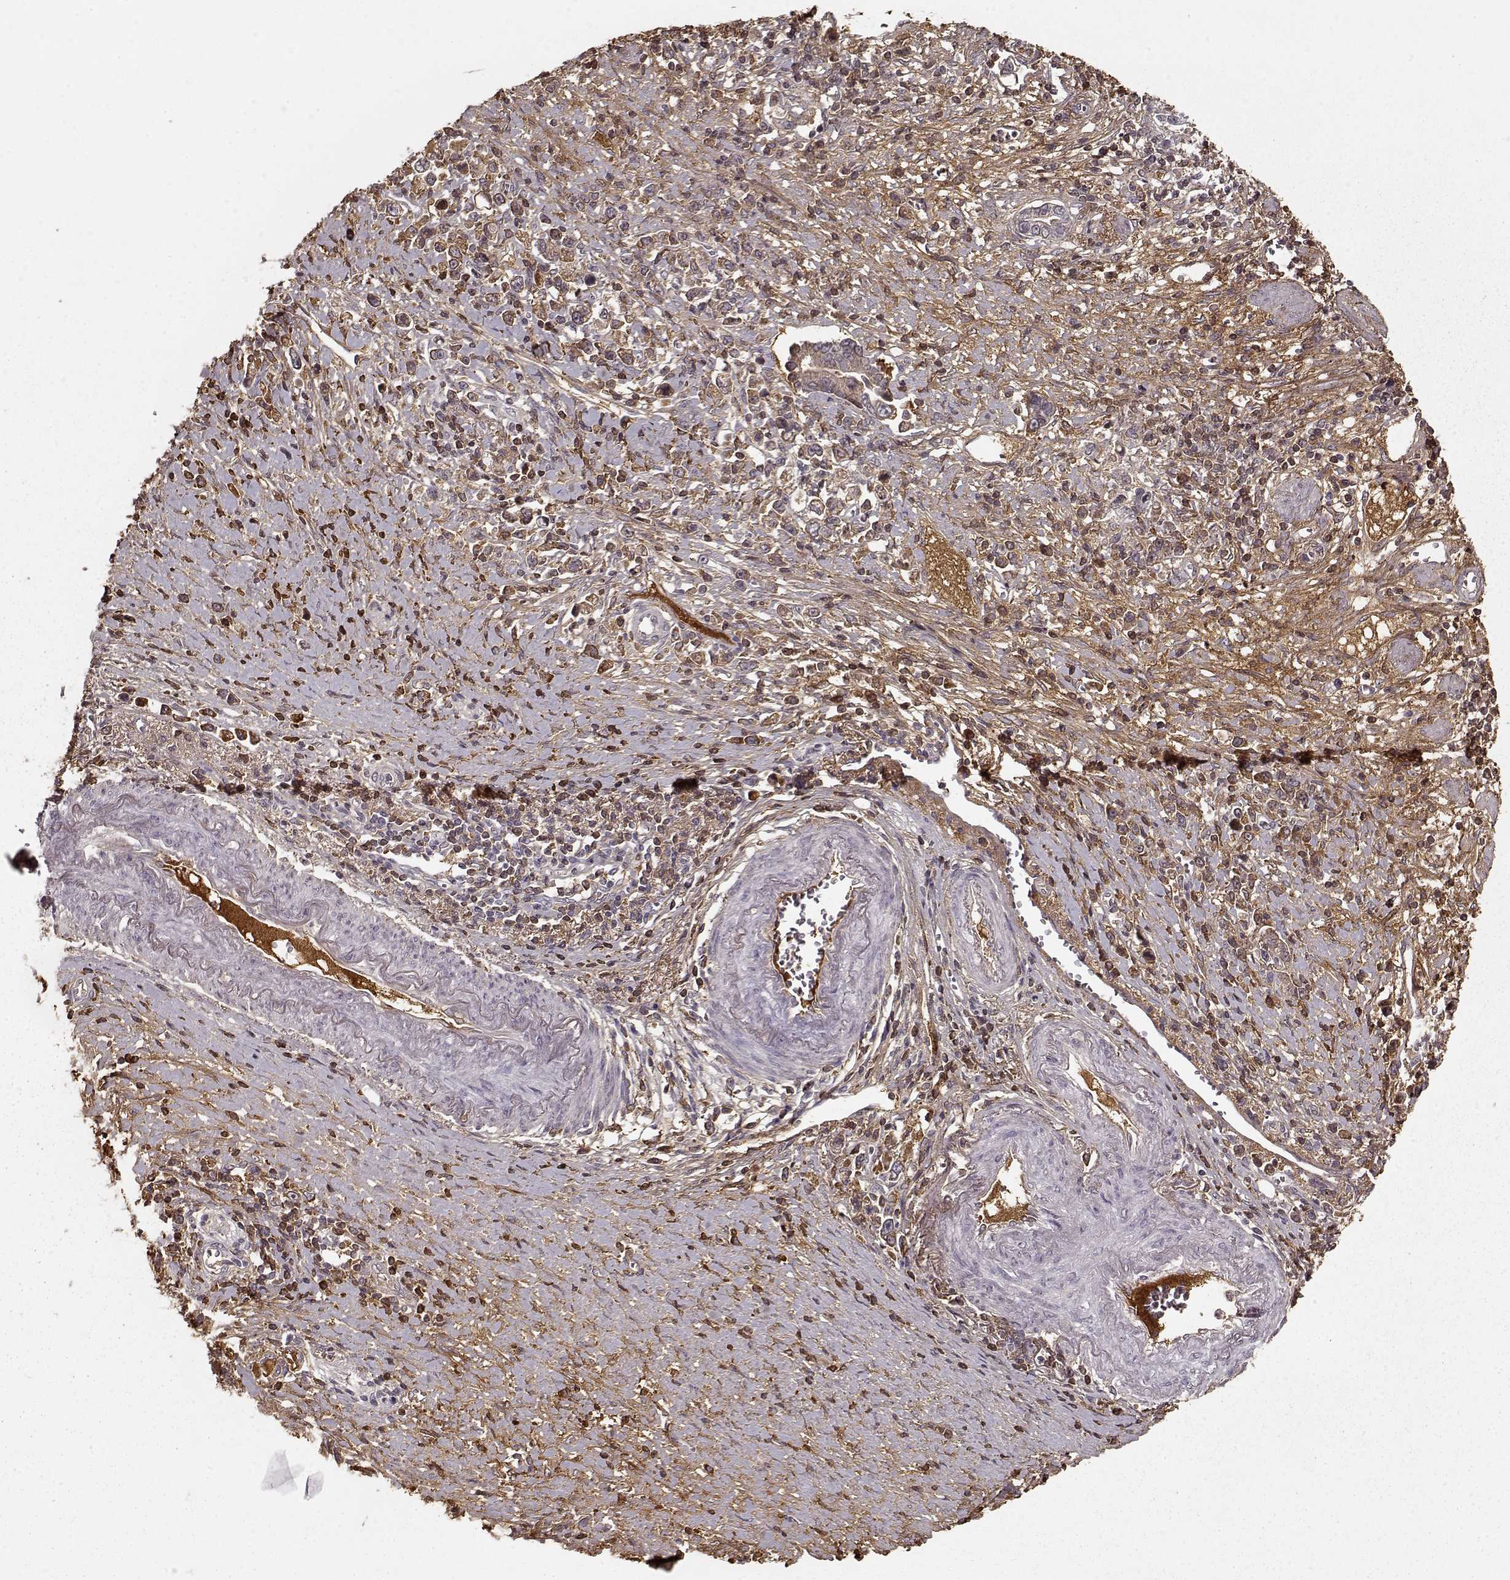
{"staining": {"intensity": "moderate", "quantity": "25%-75%", "location": "cytoplasmic/membranous"}, "tissue": "stomach cancer", "cell_type": "Tumor cells", "image_type": "cancer", "snomed": [{"axis": "morphology", "description": "Adenocarcinoma, NOS"}, {"axis": "topography", "description": "Stomach"}], "caption": "A brown stain labels moderate cytoplasmic/membranous staining of a protein in human stomach adenocarcinoma tumor cells.", "gene": "LUM", "patient": {"sex": "male", "age": 63}}